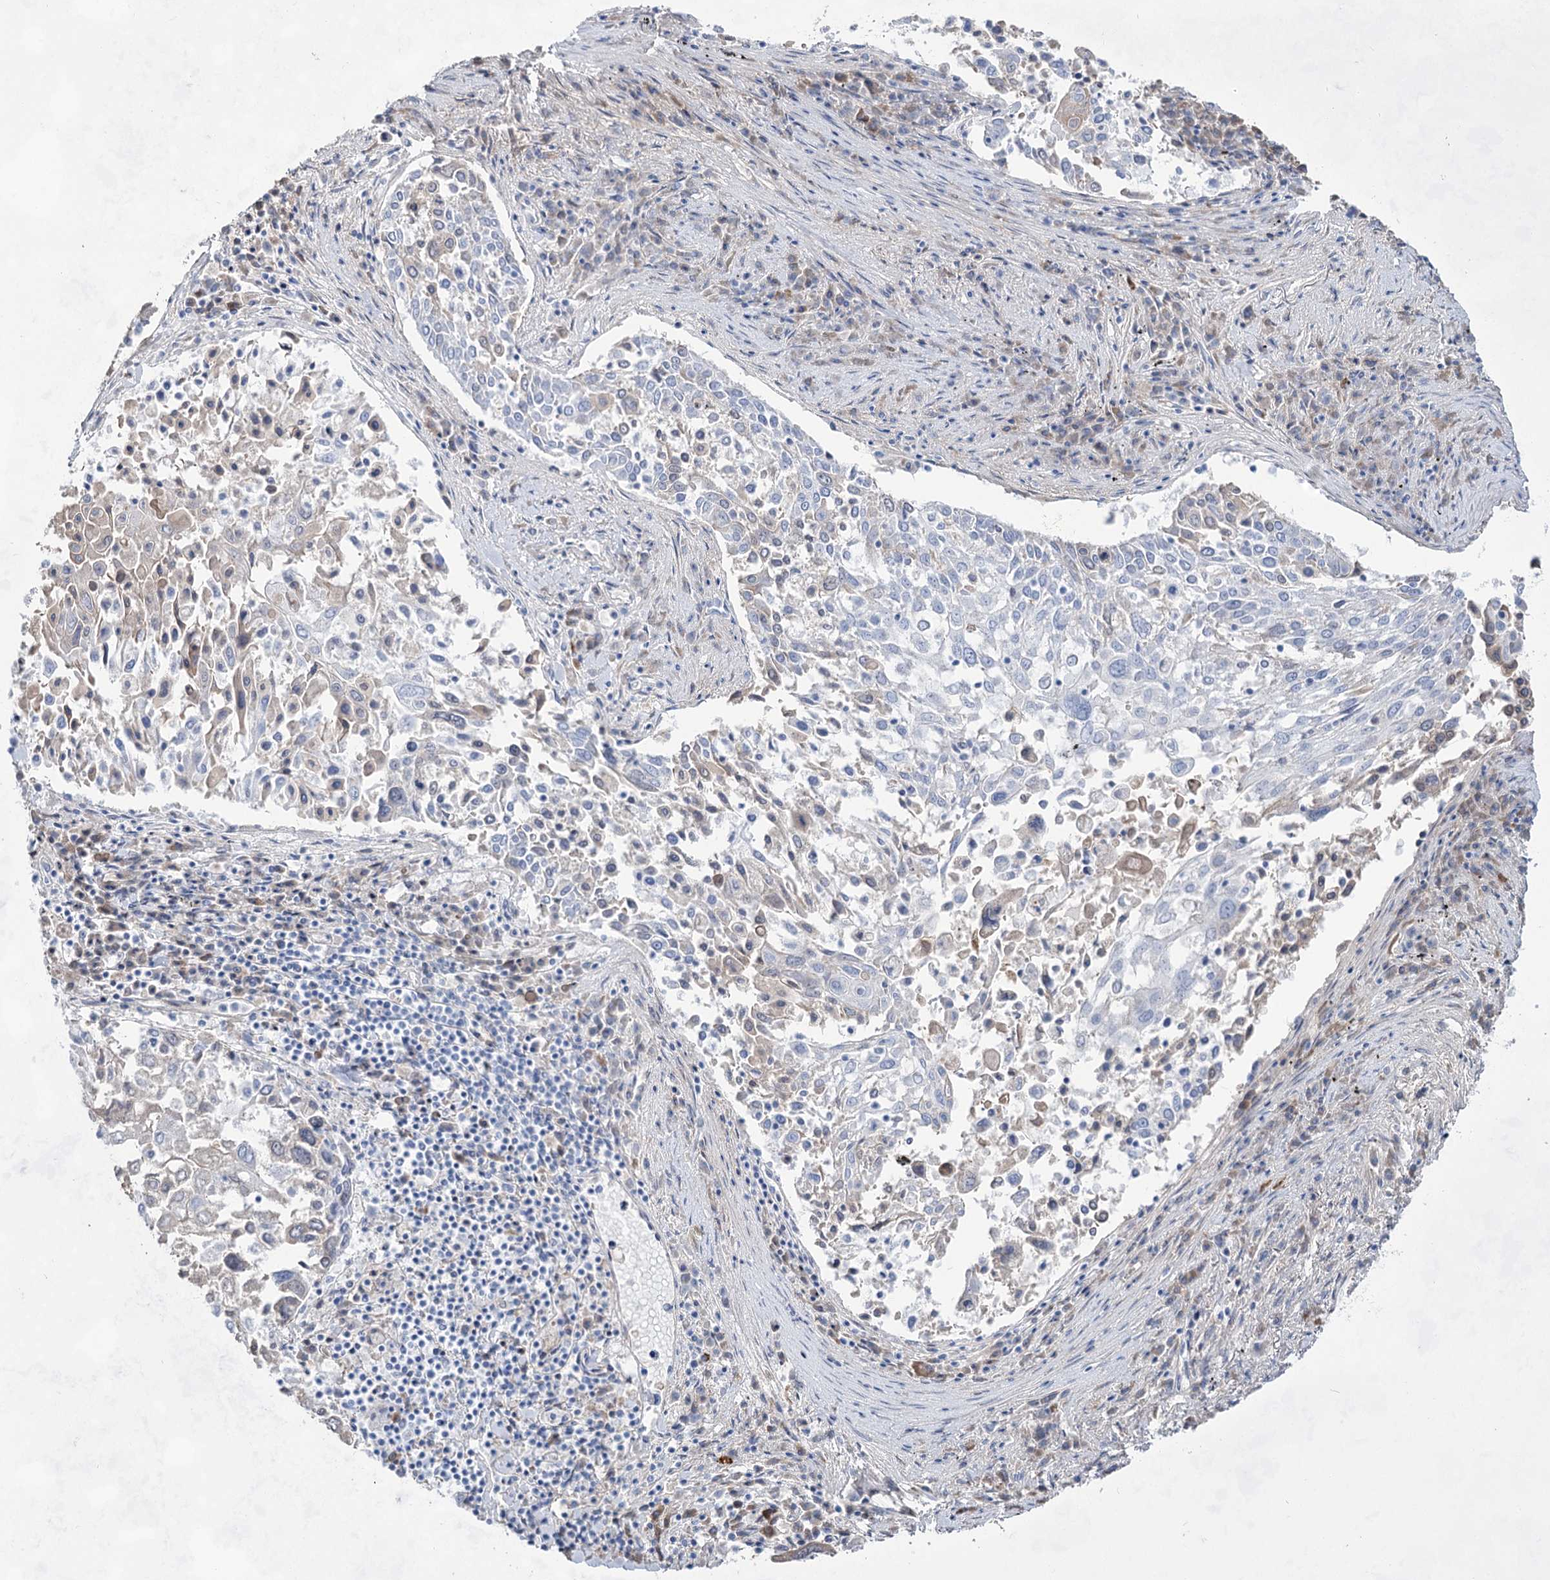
{"staining": {"intensity": "negative", "quantity": "none", "location": "none"}, "tissue": "lung cancer", "cell_type": "Tumor cells", "image_type": "cancer", "snomed": [{"axis": "morphology", "description": "Squamous cell carcinoma, NOS"}, {"axis": "topography", "description": "Lung"}], "caption": "Immunohistochemical staining of lung cancer (squamous cell carcinoma) exhibits no significant positivity in tumor cells.", "gene": "ACRV1", "patient": {"sex": "male", "age": 65}}